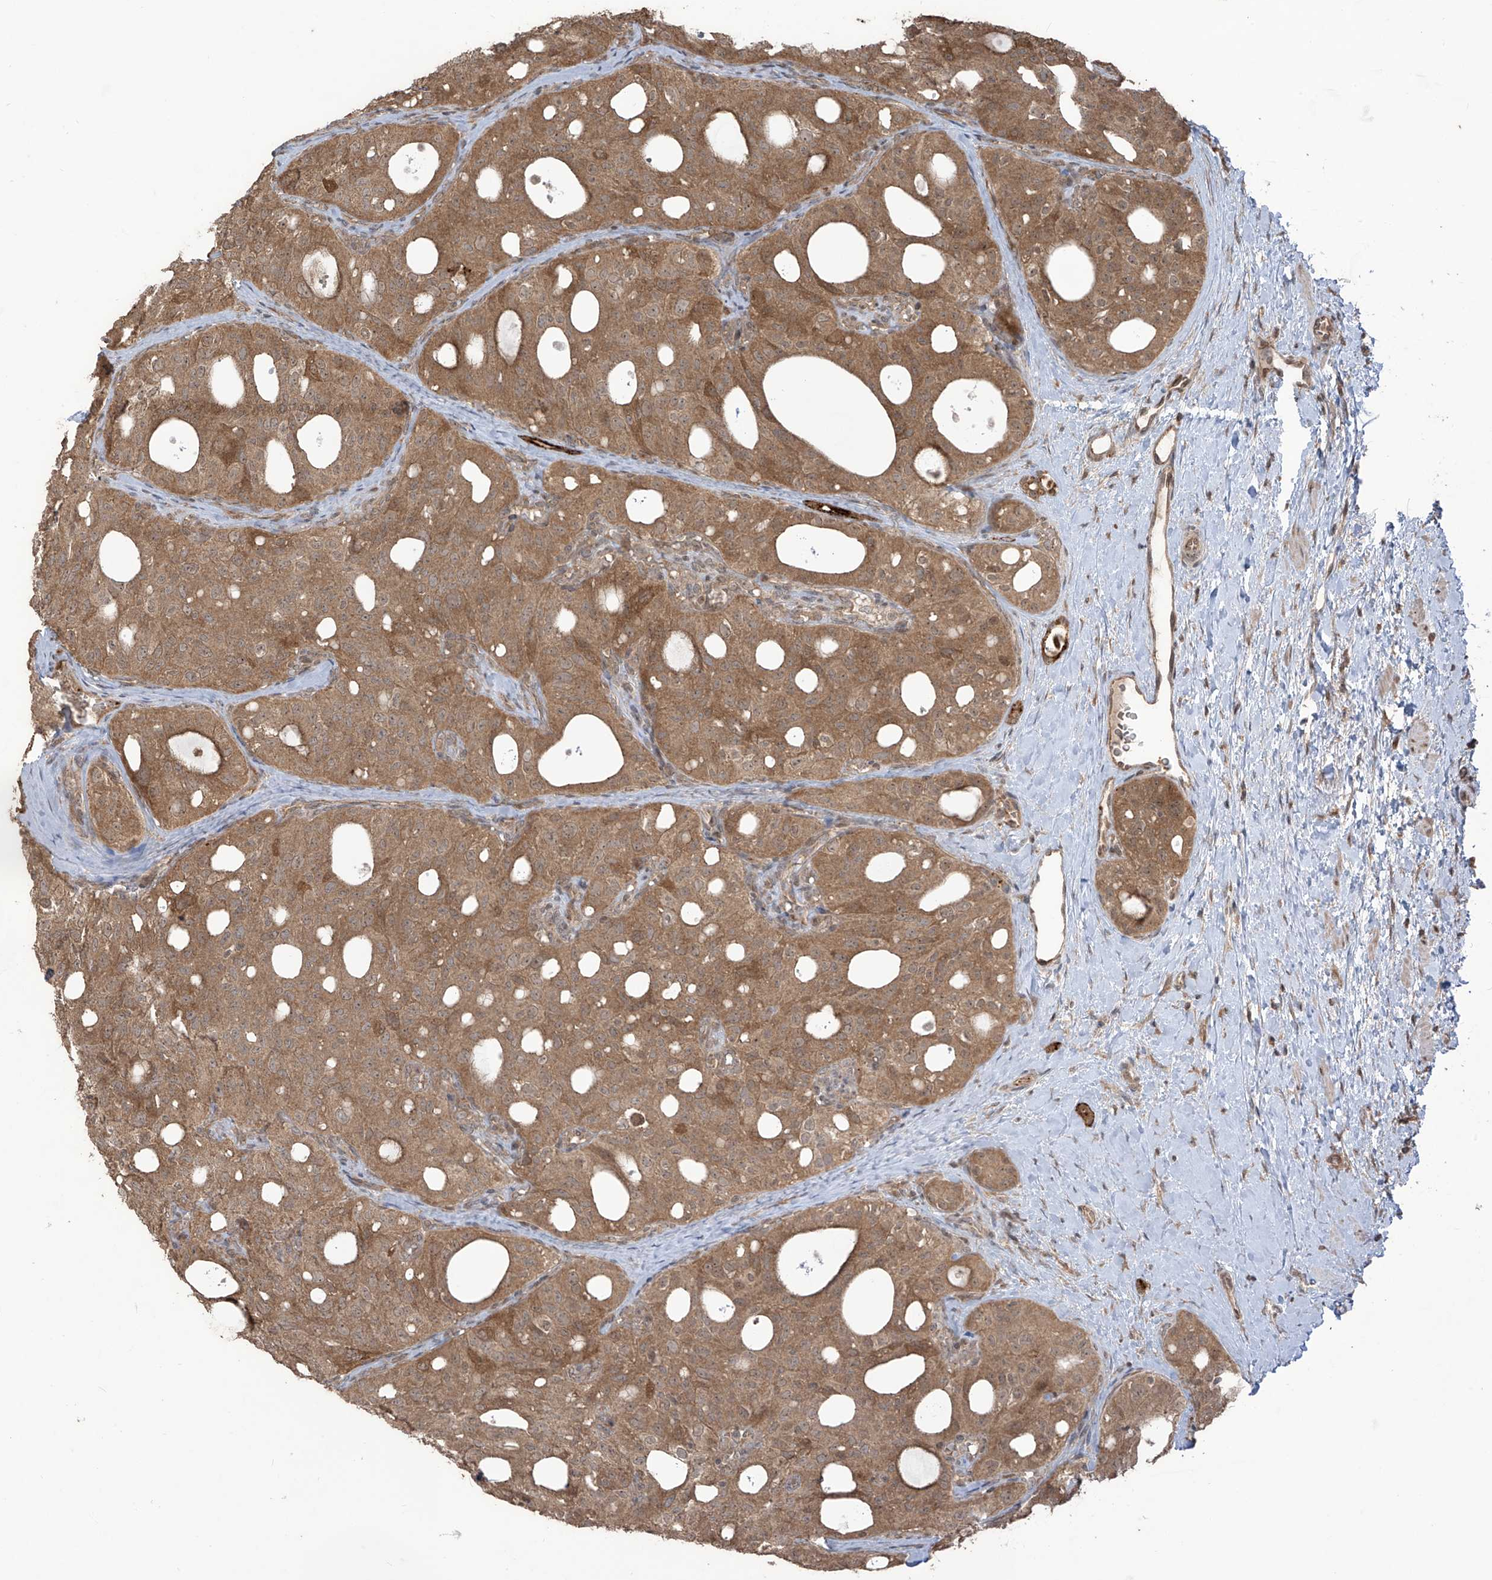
{"staining": {"intensity": "moderate", "quantity": ">75%", "location": "cytoplasmic/membranous"}, "tissue": "thyroid cancer", "cell_type": "Tumor cells", "image_type": "cancer", "snomed": [{"axis": "morphology", "description": "Follicular adenoma carcinoma, NOS"}, {"axis": "topography", "description": "Thyroid gland"}], "caption": "The image exhibits immunohistochemical staining of thyroid cancer (follicular adenoma carcinoma). There is moderate cytoplasmic/membranous positivity is appreciated in about >75% of tumor cells.", "gene": "CARF", "patient": {"sex": "male", "age": 75}}